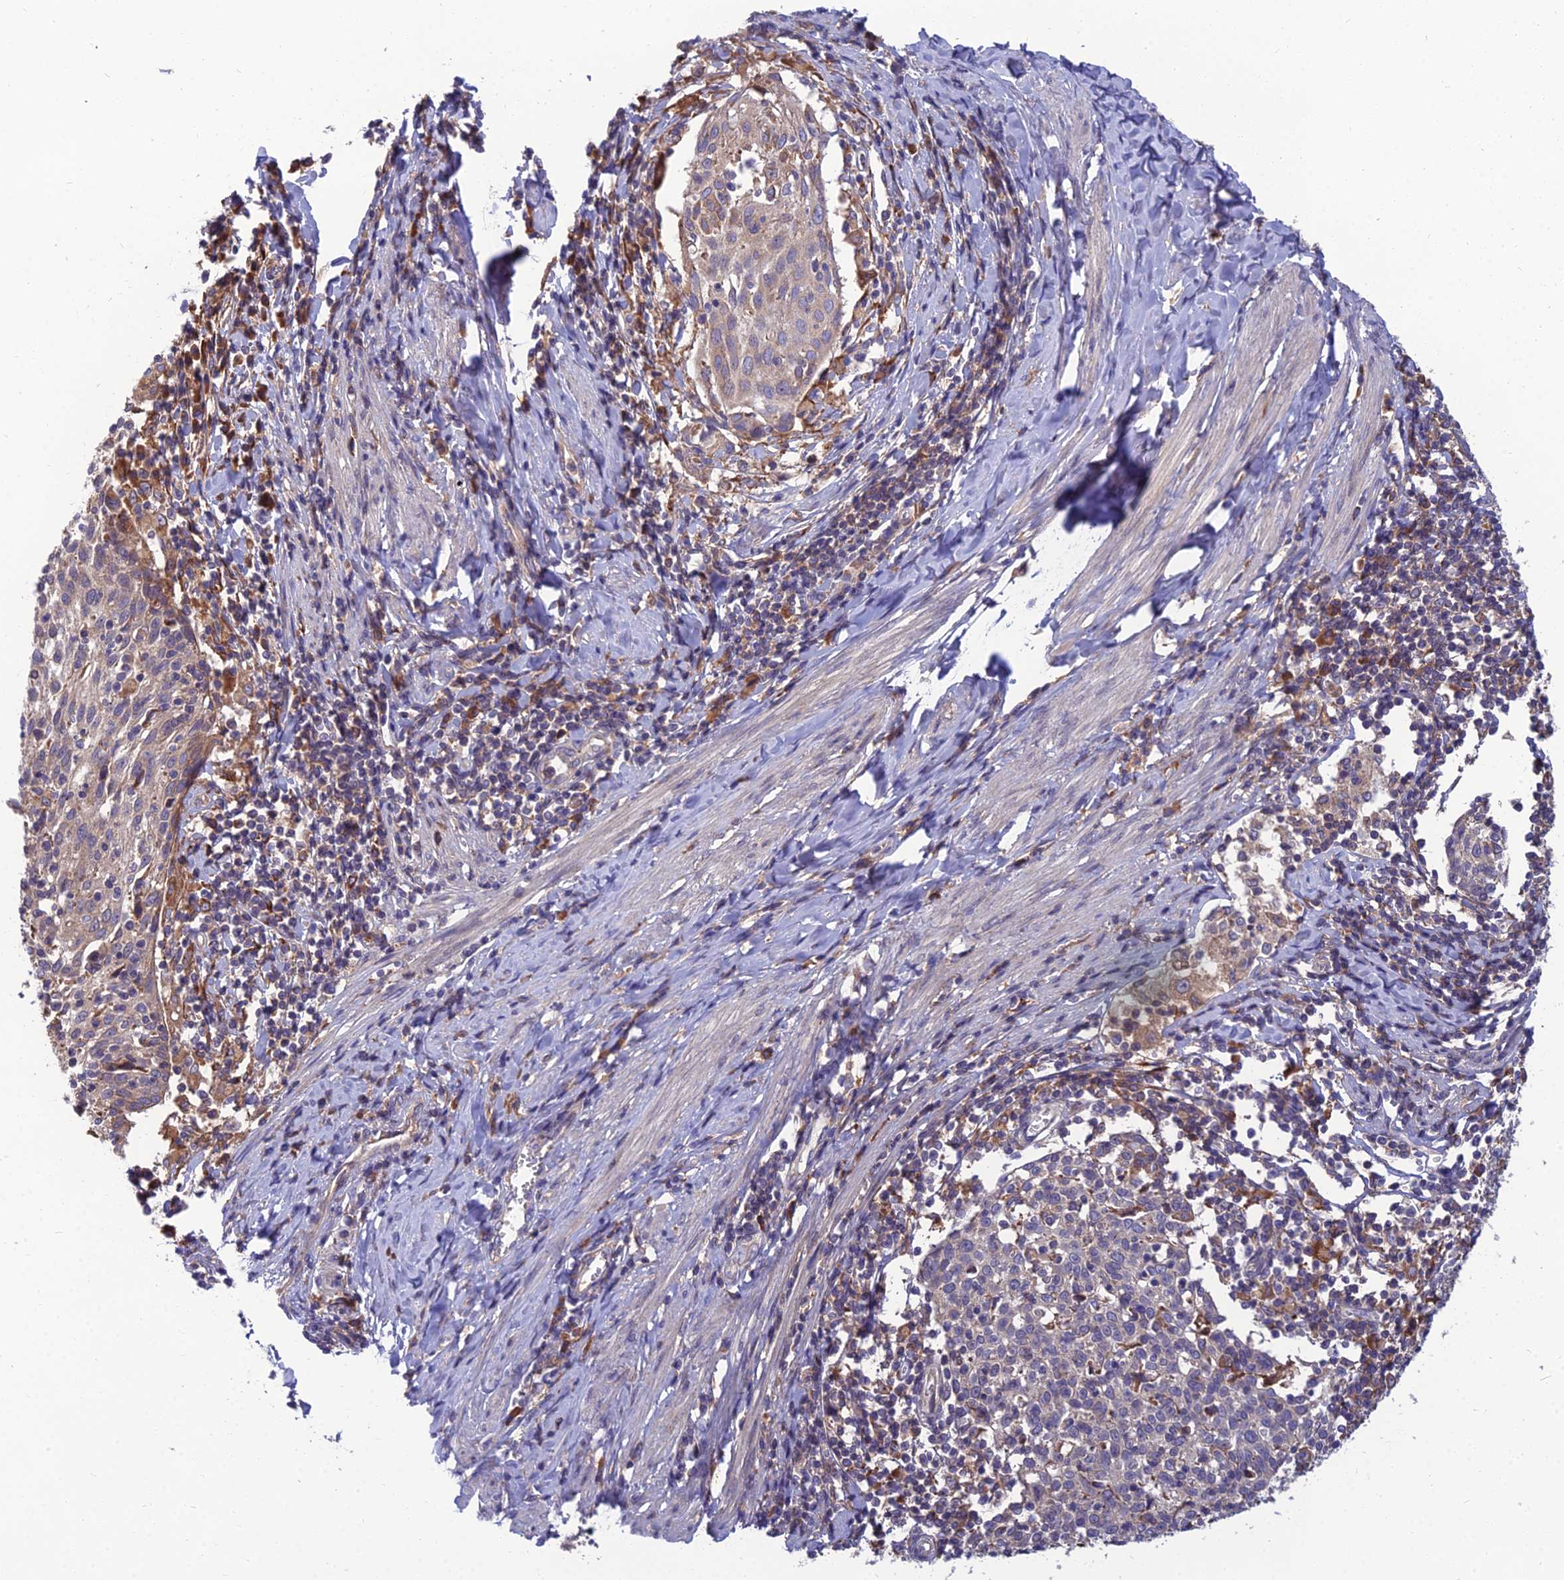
{"staining": {"intensity": "negative", "quantity": "none", "location": "none"}, "tissue": "cervical cancer", "cell_type": "Tumor cells", "image_type": "cancer", "snomed": [{"axis": "morphology", "description": "Squamous cell carcinoma, NOS"}, {"axis": "topography", "description": "Cervix"}], "caption": "DAB immunohistochemical staining of squamous cell carcinoma (cervical) shows no significant staining in tumor cells.", "gene": "UMAD1", "patient": {"sex": "female", "age": 52}}